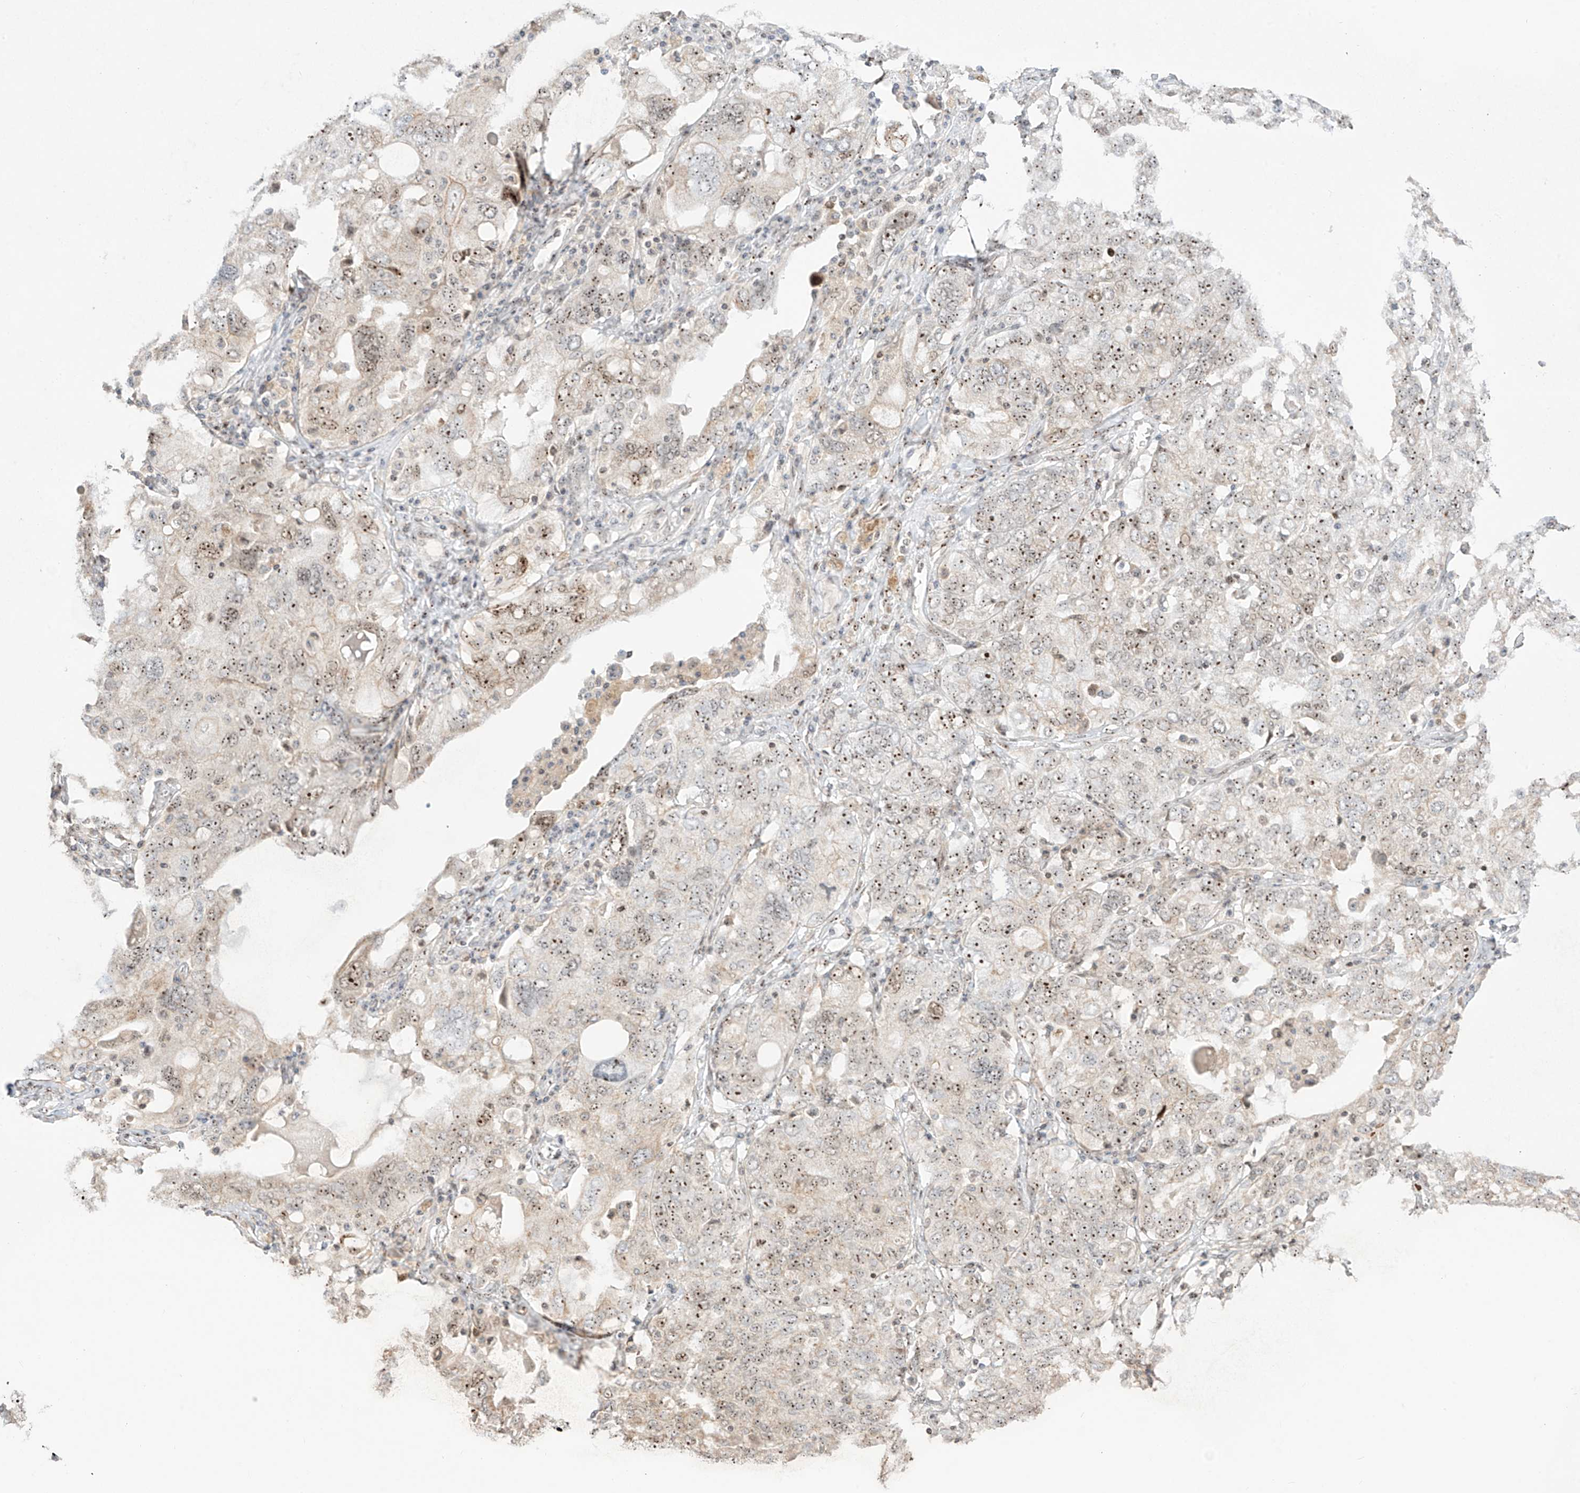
{"staining": {"intensity": "weak", "quantity": "25%-75%", "location": "nuclear"}, "tissue": "ovarian cancer", "cell_type": "Tumor cells", "image_type": "cancer", "snomed": [{"axis": "morphology", "description": "Carcinoma, endometroid"}, {"axis": "topography", "description": "Ovary"}], "caption": "The immunohistochemical stain highlights weak nuclear staining in tumor cells of endometroid carcinoma (ovarian) tissue.", "gene": "ZNF512", "patient": {"sex": "female", "age": 62}}